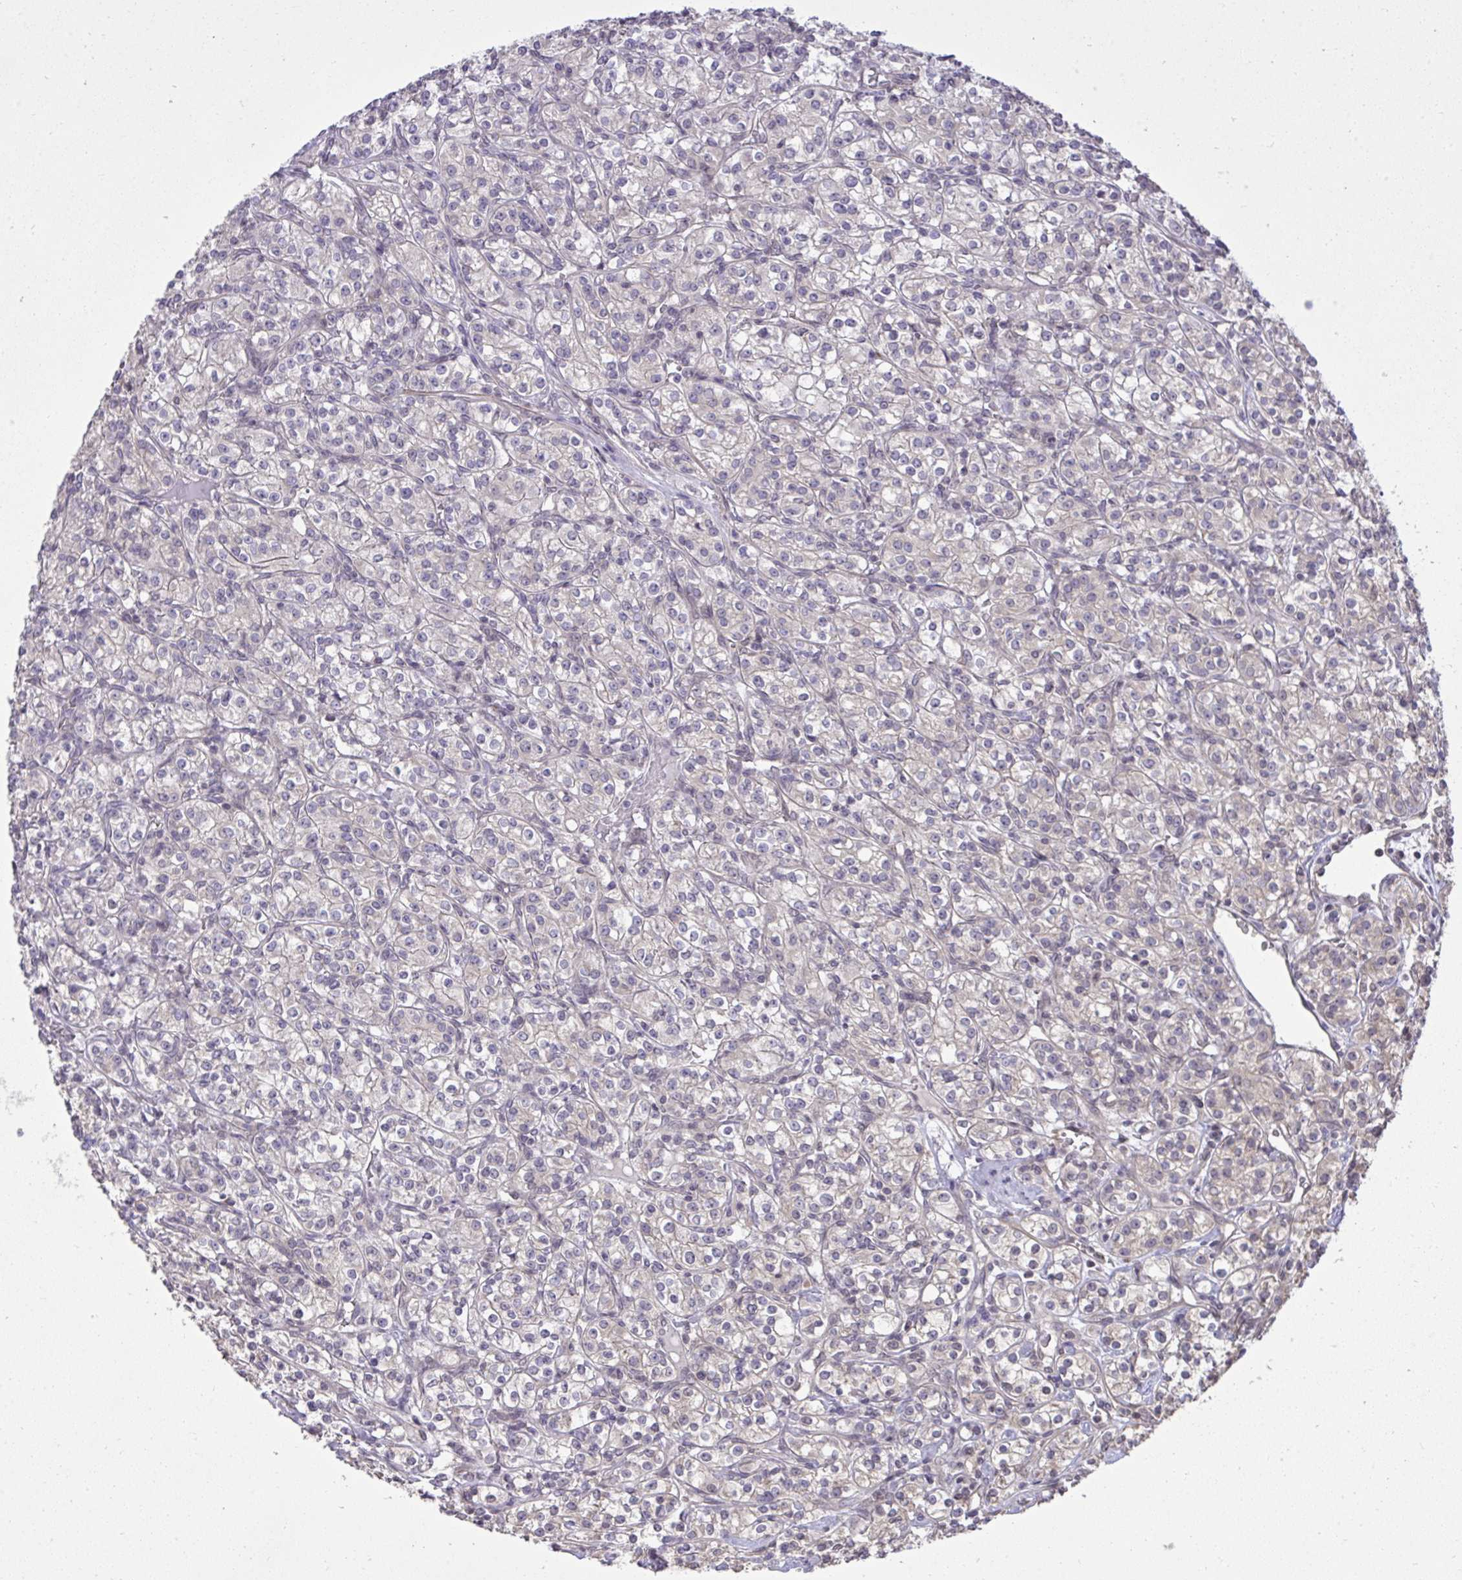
{"staining": {"intensity": "negative", "quantity": "none", "location": "none"}, "tissue": "renal cancer", "cell_type": "Tumor cells", "image_type": "cancer", "snomed": [{"axis": "morphology", "description": "Adenocarcinoma, NOS"}, {"axis": "topography", "description": "Kidney"}], "caption": "High magnification brightfield microscopy of adenocarcinoma (renal) stained with DAB (brown) and counterstained with hematoxylin (blue): tumor cells show no significant positivity.", "gene": "CYP20A1", "patient": {"sex": "male", "age": 77}}